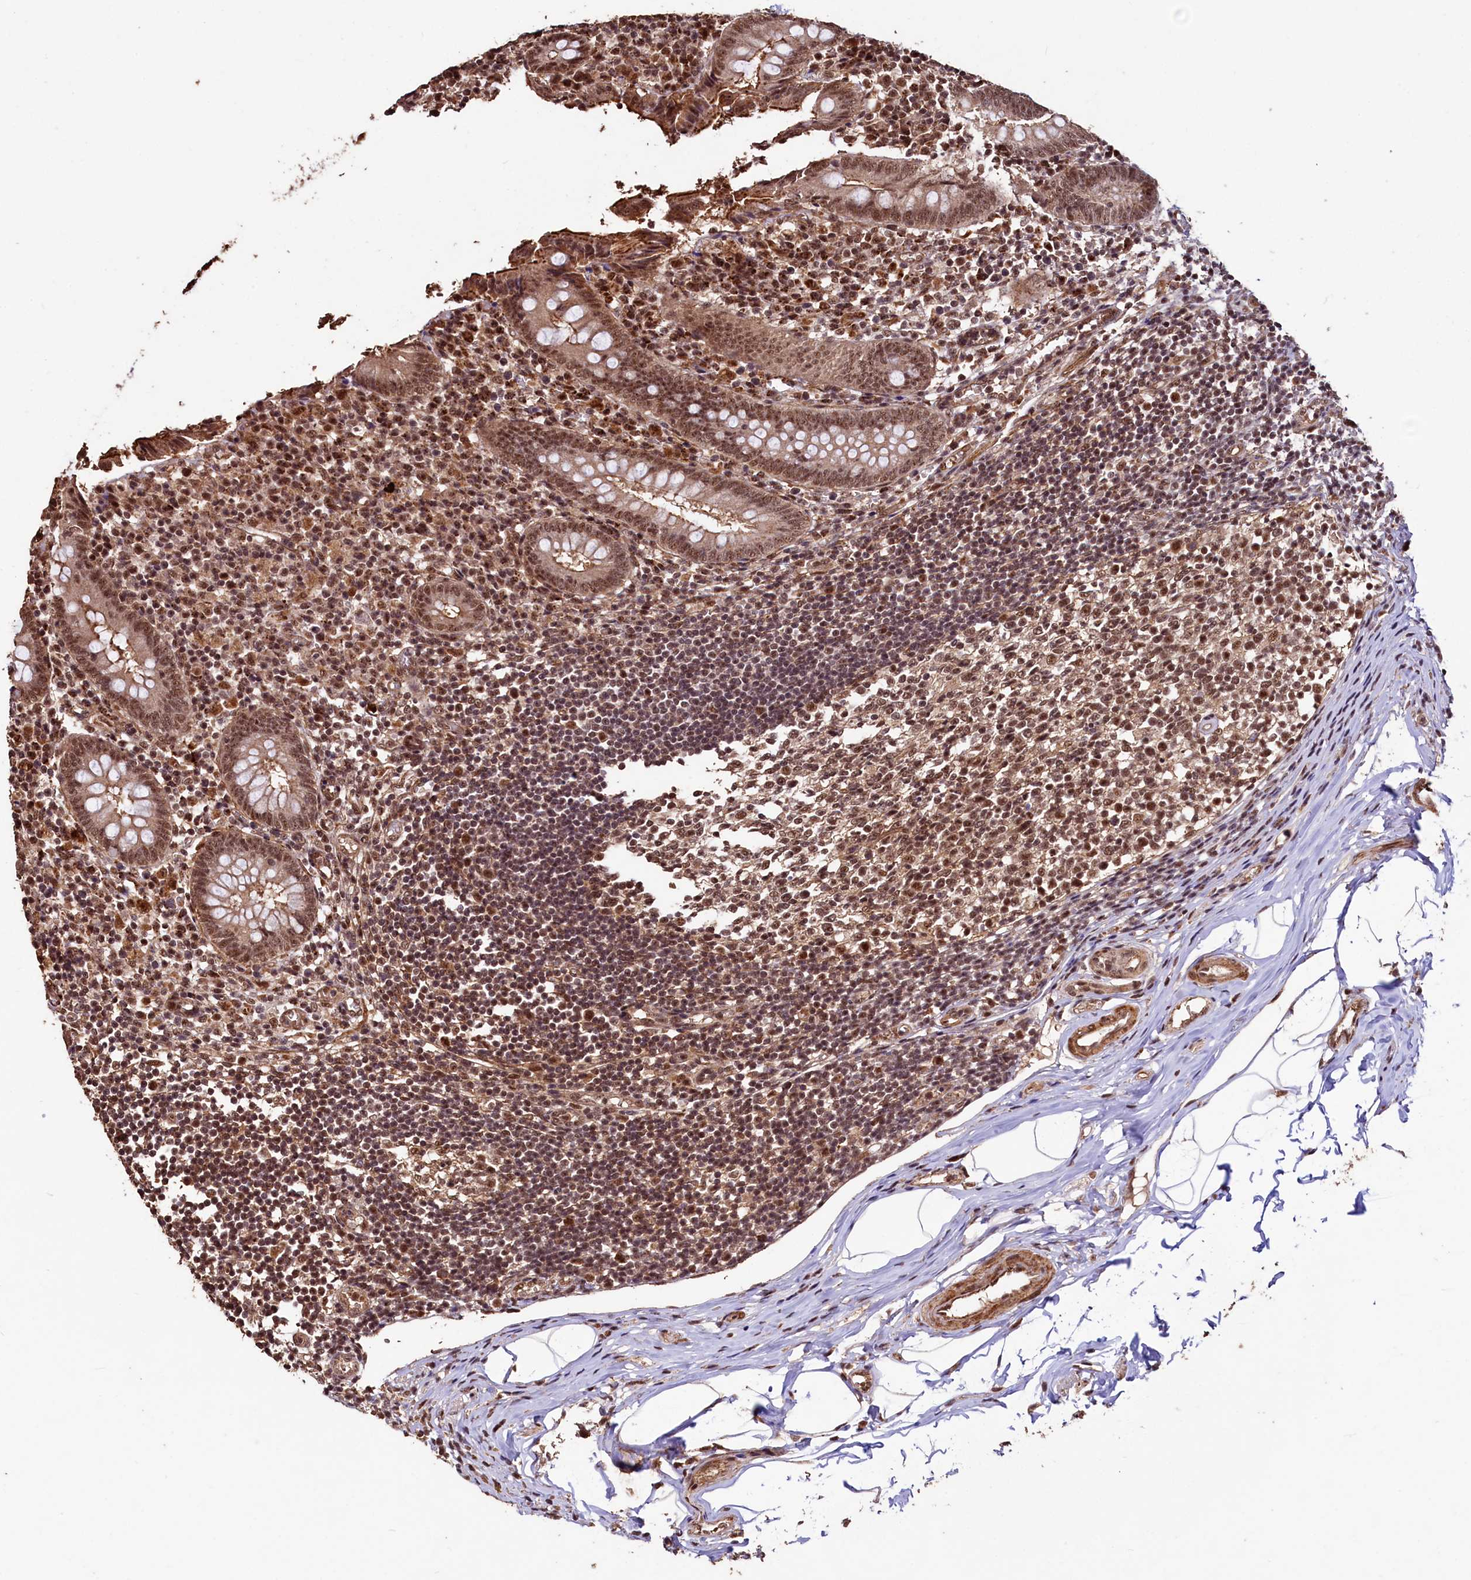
{"staining": {"intensity": "strong", "quantity": ">75%", "location": "cytoplasmic/membranous,nuclear"}, "tissue": "appendix", "cell_type": "Glandular cells", "image_type": "normal", "snomed": [{"axis": "morphology", "description": "Normal tissue, NOS"}, {"axis": "topography", "description": "Appendix"}], "caption": "DAB (3,3'-diaminobenzidine) immunohistochemical staining of normal human appendix shows strong cytoplasmic/membranous,nuclear protein expression in approximately >75% of glandular cells.", "gene": "SFSWAP", "patient": {"sex": "female", "age": 17}}